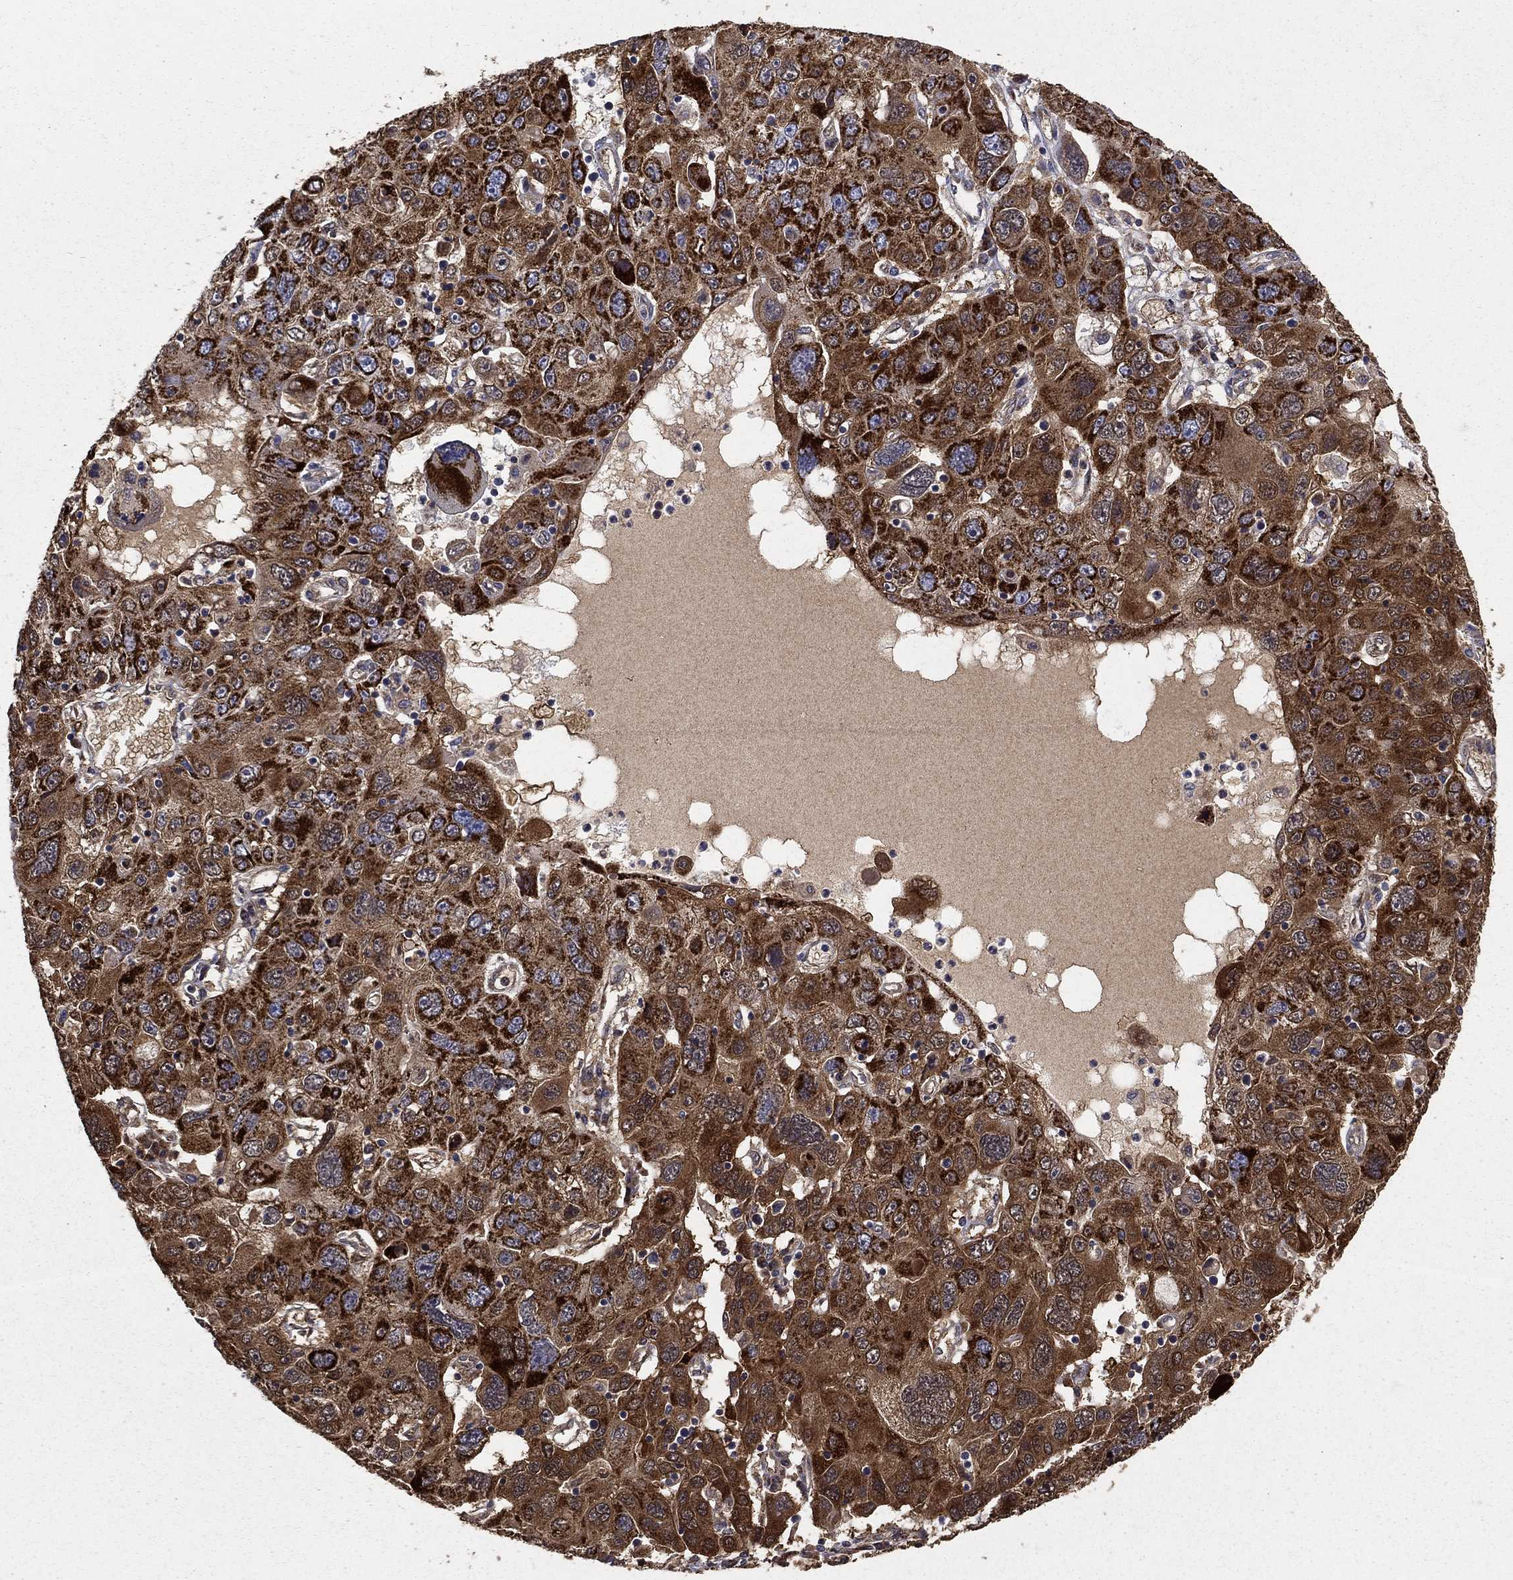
{"staining": {"intensity": "strong", "quantity": ">75%", "location": "cytoplasmic/membranous"}, "tissue": "stomach cancer", "cell_type": "Tumor cells", "image_type": "cancer", "snomed": [{"axis": "morphology", "description": "Adenocarcinoma, NOS"}, {"axis": "topography", "description": "Stomach"}], "caption": "This histopathology image shows IHC staining of human stomach cancer, with high strong cytoplasmic/membranous staining in approximately >75% of tumor cells.", "gene": "GCSH", "patient": {"sex": "male", "age": 56}}